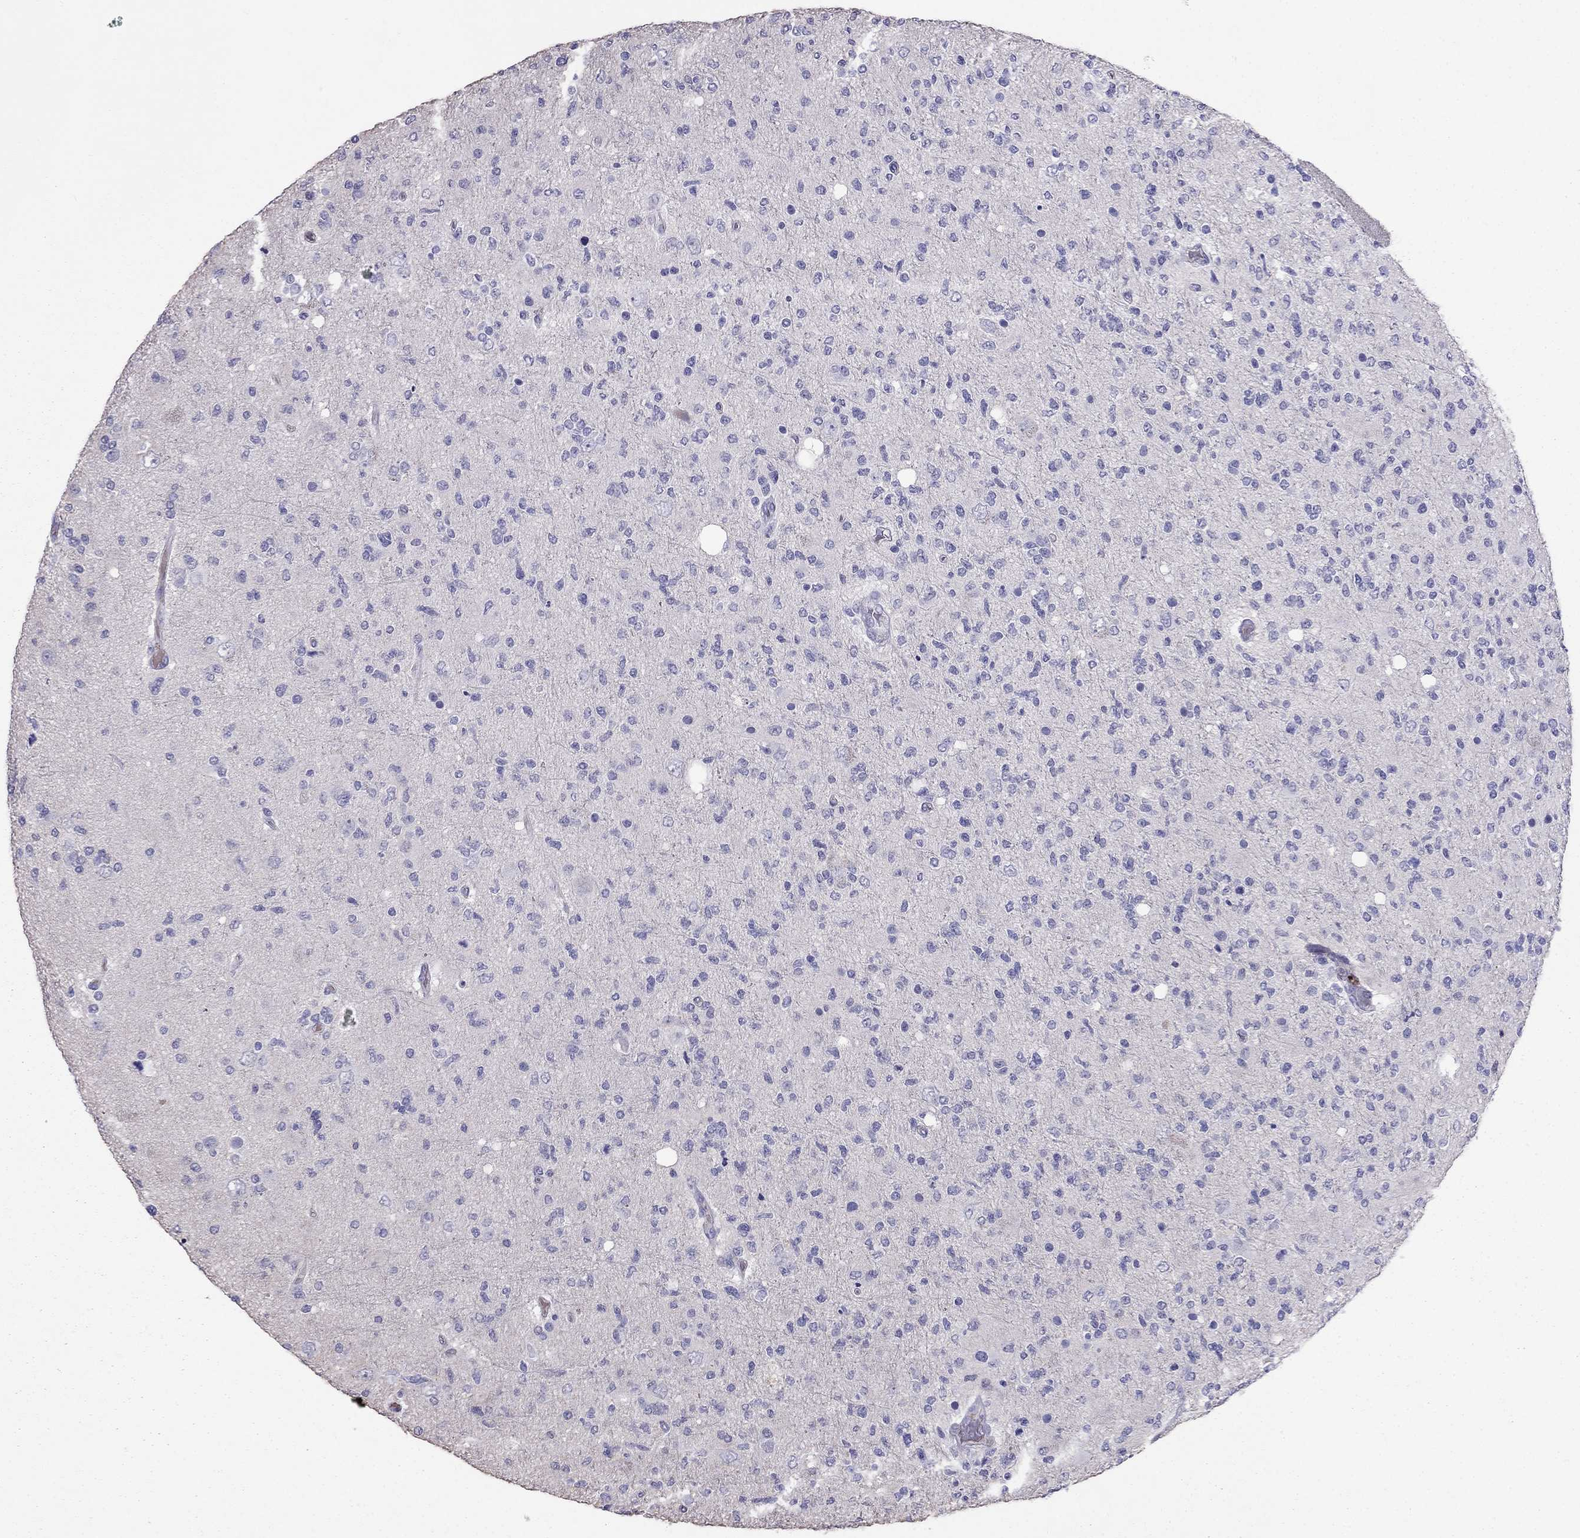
{"staining": {"intensity": "negative", "quantity": "none", "location": "none"}, "tissue": "glioma", "cell_type": "Tumor cells", "image_type": "cancer", "snomed": [{"axis": "morphology", "description": "Glioma, malignant, High grade"}, {"axis": "topography", "description": "Cerebral cortex"}], "caption": "This is an IHC micrograph of human glioma. There is no staining in tumor cells.", "gene": "TBC1D21", "patient": {"sex": "male", "age": 70}}